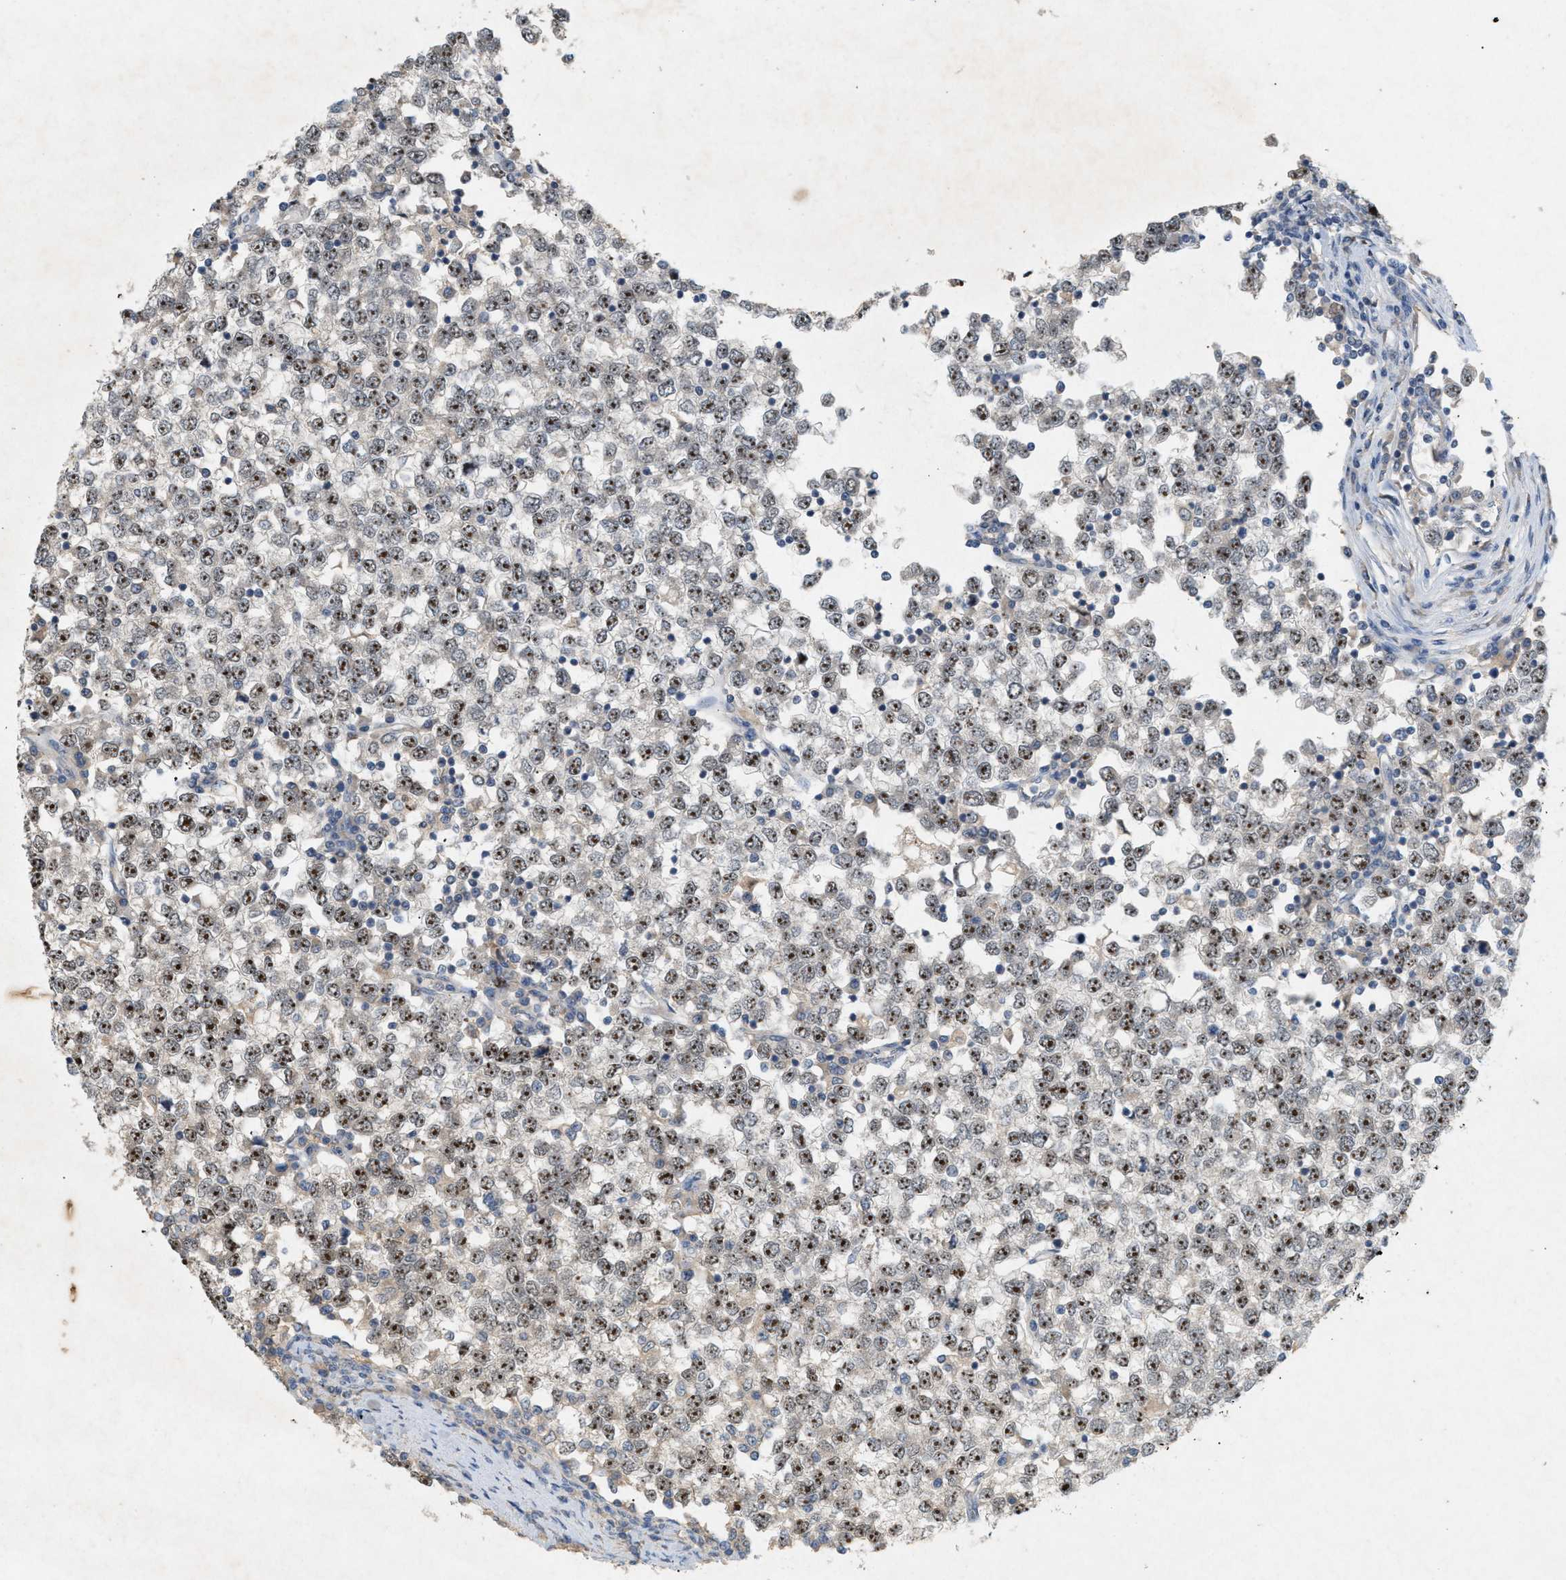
{"staining": {"intensity": "moderate", "quantity": ">75%", "location": "nuclear"}, "tissue": "testis cancer", "cell_type": "Tumor cells", "image_type": "cancer", "snomed": [{"axis": "morphology", "description": "Seminoma, NOS"}, {"axis": "topography", "description": "Testis"}], "caption": "Protein analysis of testis seminoma tissue displays moderate nuclear expression in about >75% of tumor cells.", "gene": "DCAF7", "patient": {"sex": "male", "age": 65}}